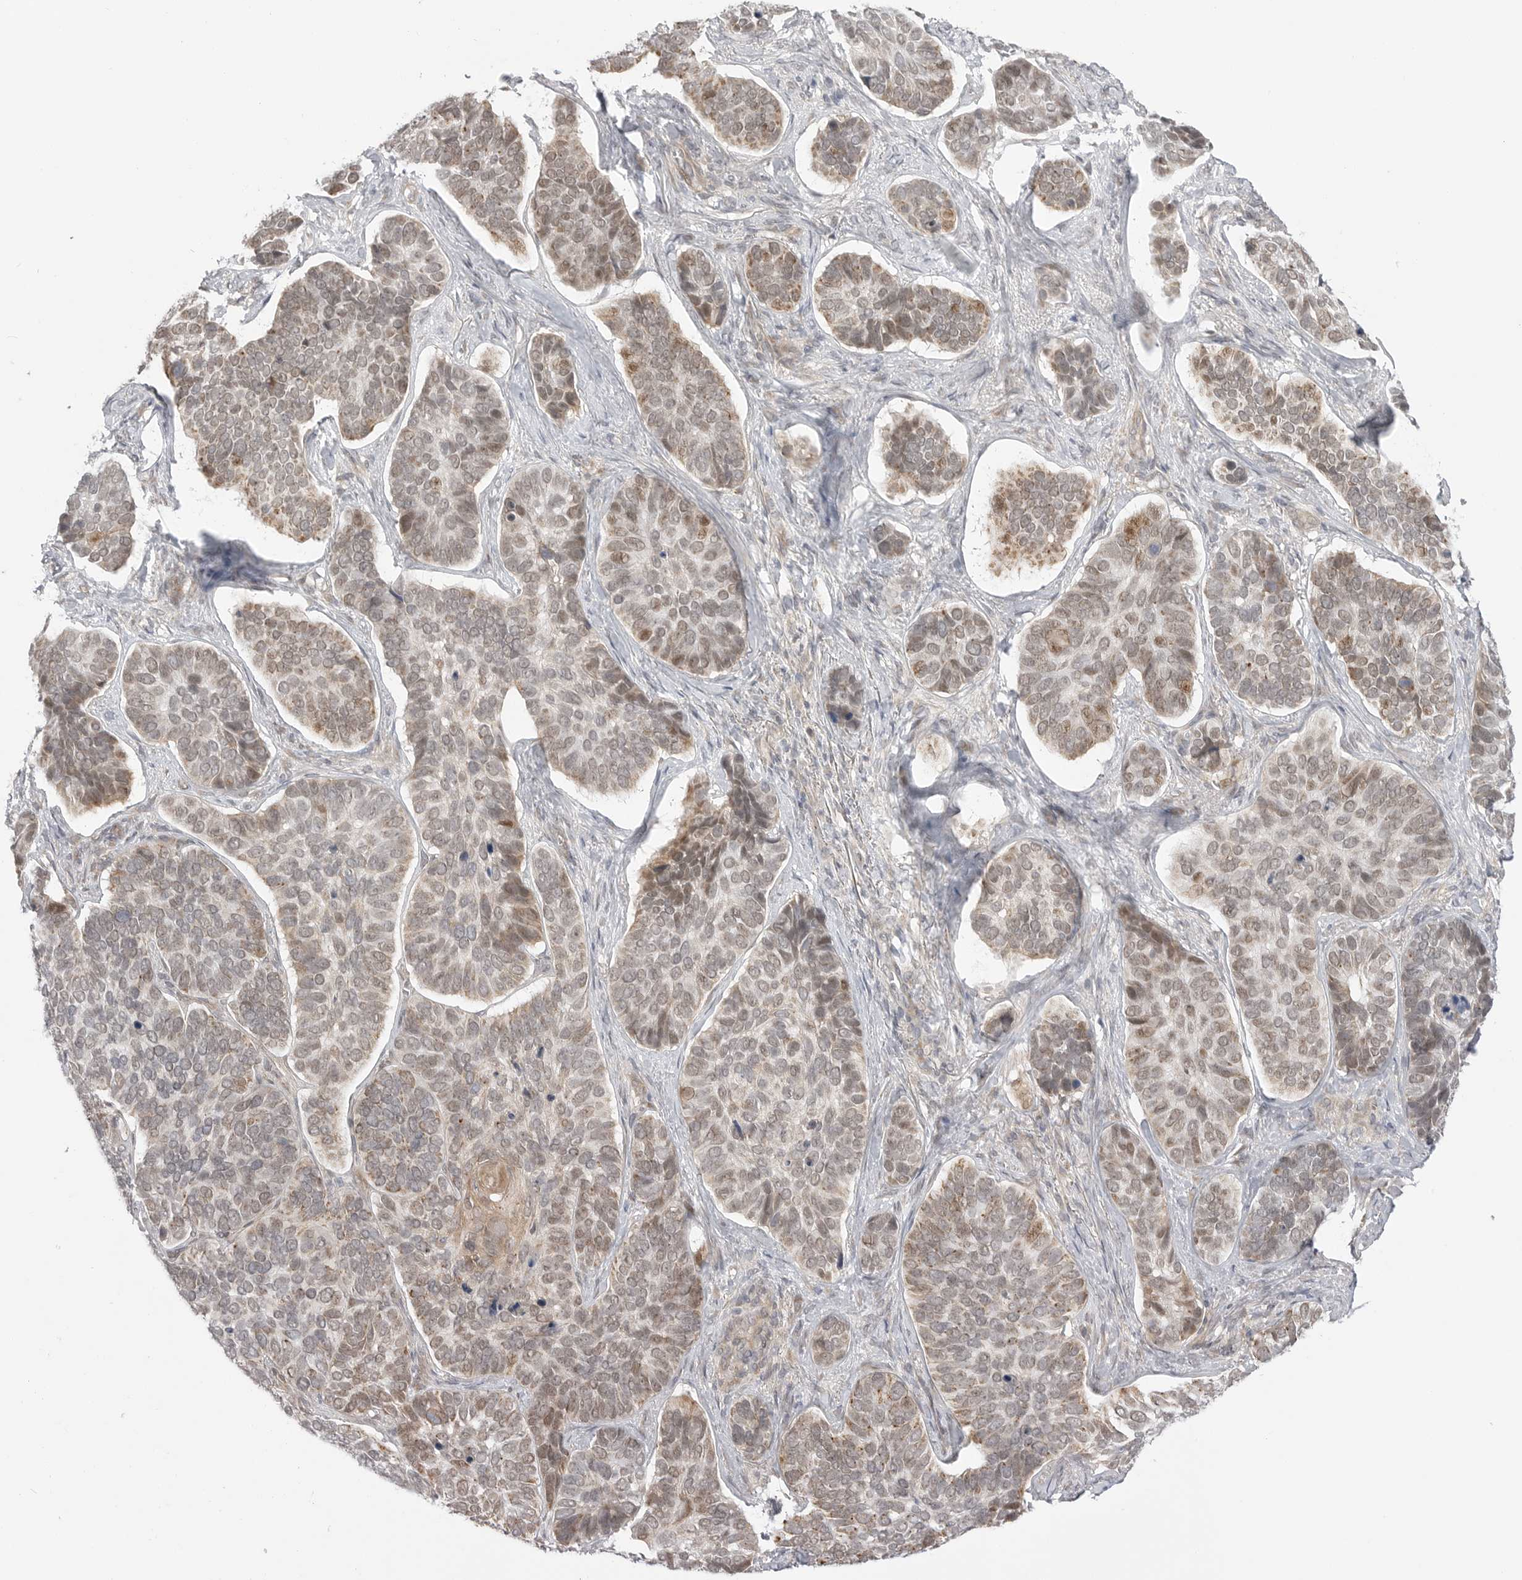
{"staining": {"intensity": "weak", "quantity": ">75%", "location": "cytoplasmic/membranous,nuclear"}, "tissue": "skin cancer", "cell_type": "Tumor cells", "image_type": "cancer", "snomed": [{"axis": "morphology", "description": "Basal cell carcinoma"}, {"axis": "topography", "description": "Skin"}], "caption": "Protein staining of basal cell carcinoma (skin) tissue displays weak cytoplasmic/membranous and nuclear positivity in approximately >75% of tumor cells.", "gene": "GGT6", "patient": {"sex": "male", "age": 62}}